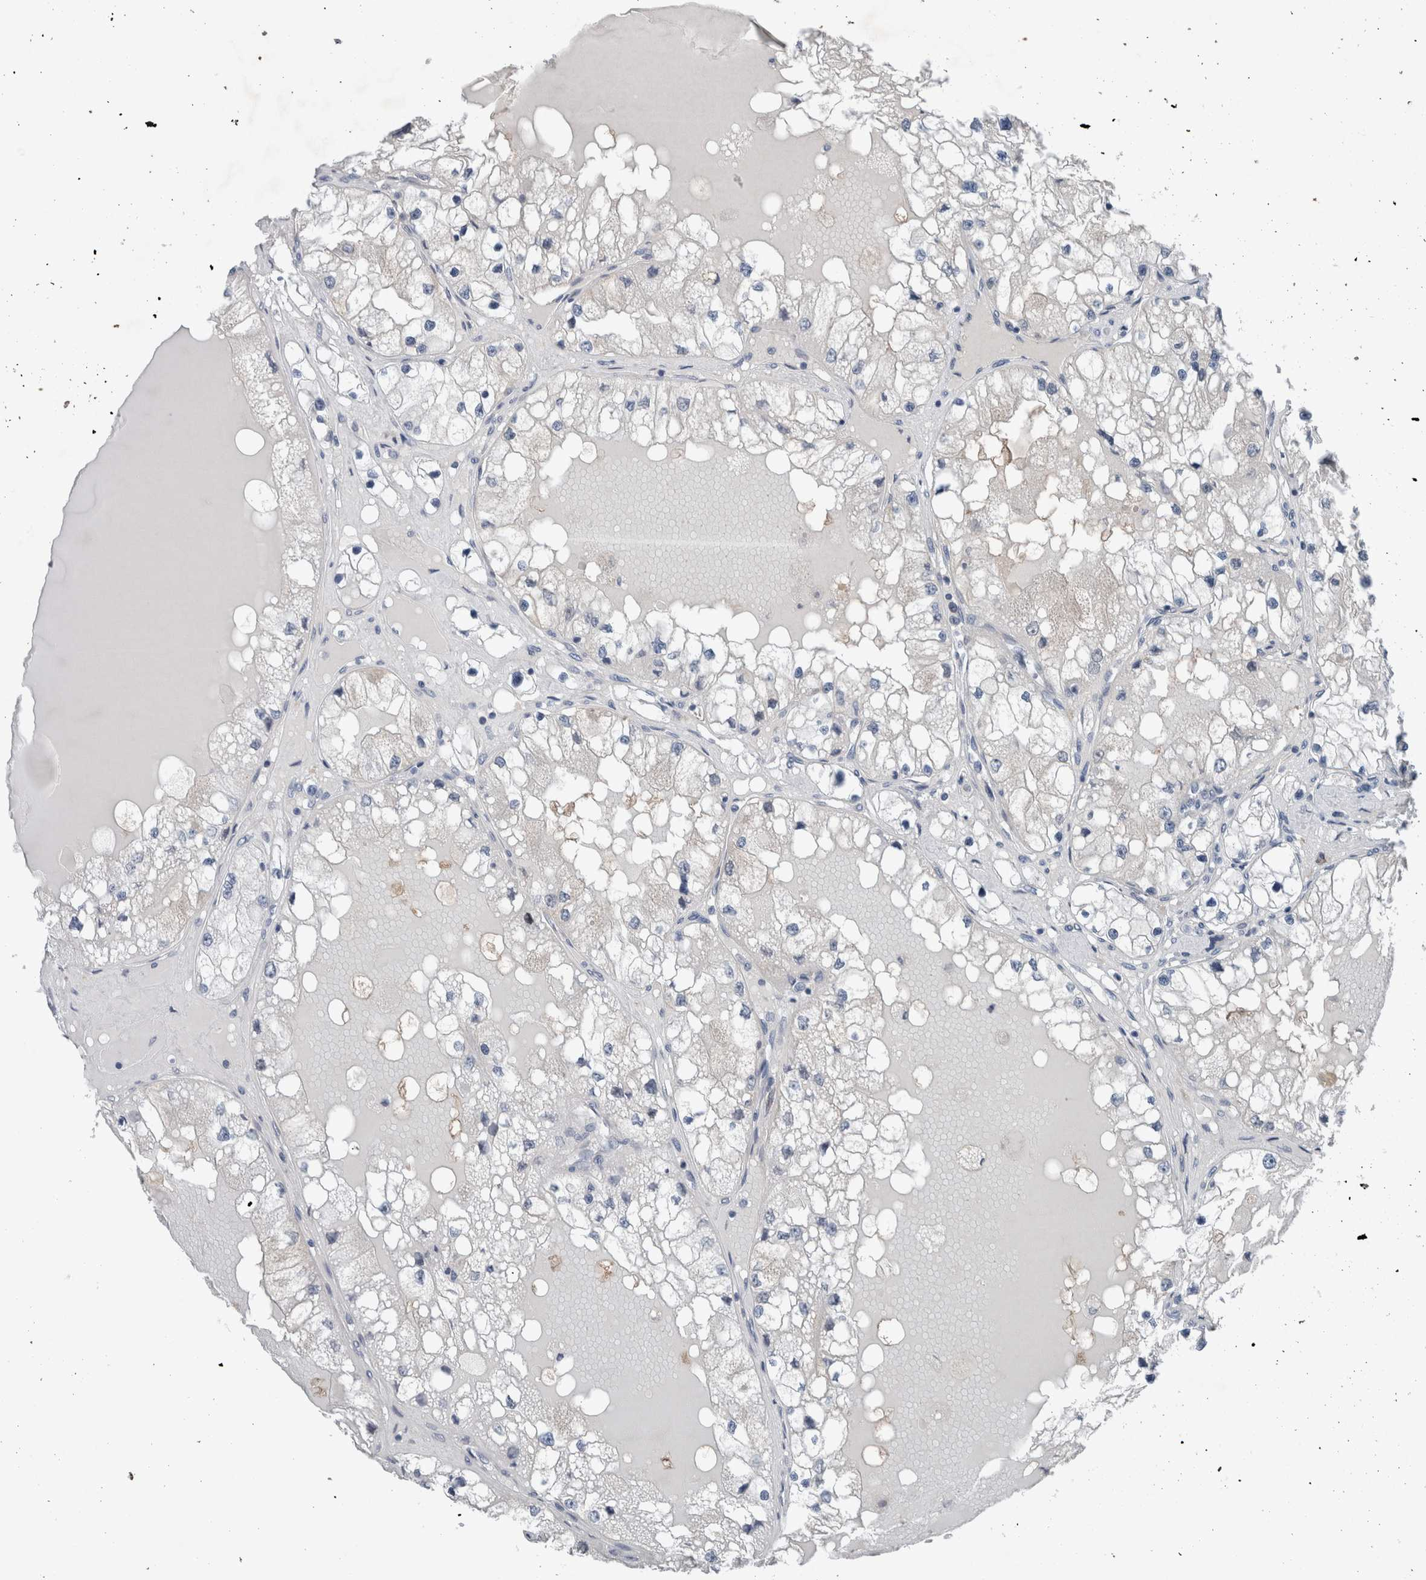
{"staining": {"intensity": "negative", "quantity": "none", "location": "none"}, "tissue": "renal cancer", "cell_type": "Tumor cells", "image_type": "cancer", "snomed": [{"axis": "morphology", "description": "Adenocarcinoma, NOS"}, {"axis": "topography", "description": "Kidney"}], "caption": "Immunohistochemistry micrograph of human adenocarcinoma (renal) stained for a protein (brown), which reveals no positivity in tumor cells. The staining is performed using DAB (3,3'-diaminobenzidine) brown chromogen with nuclei counter-stained in using hematoxylin.", "gene": "CRNN", "patient": {"sex": "male", "age": 68}}